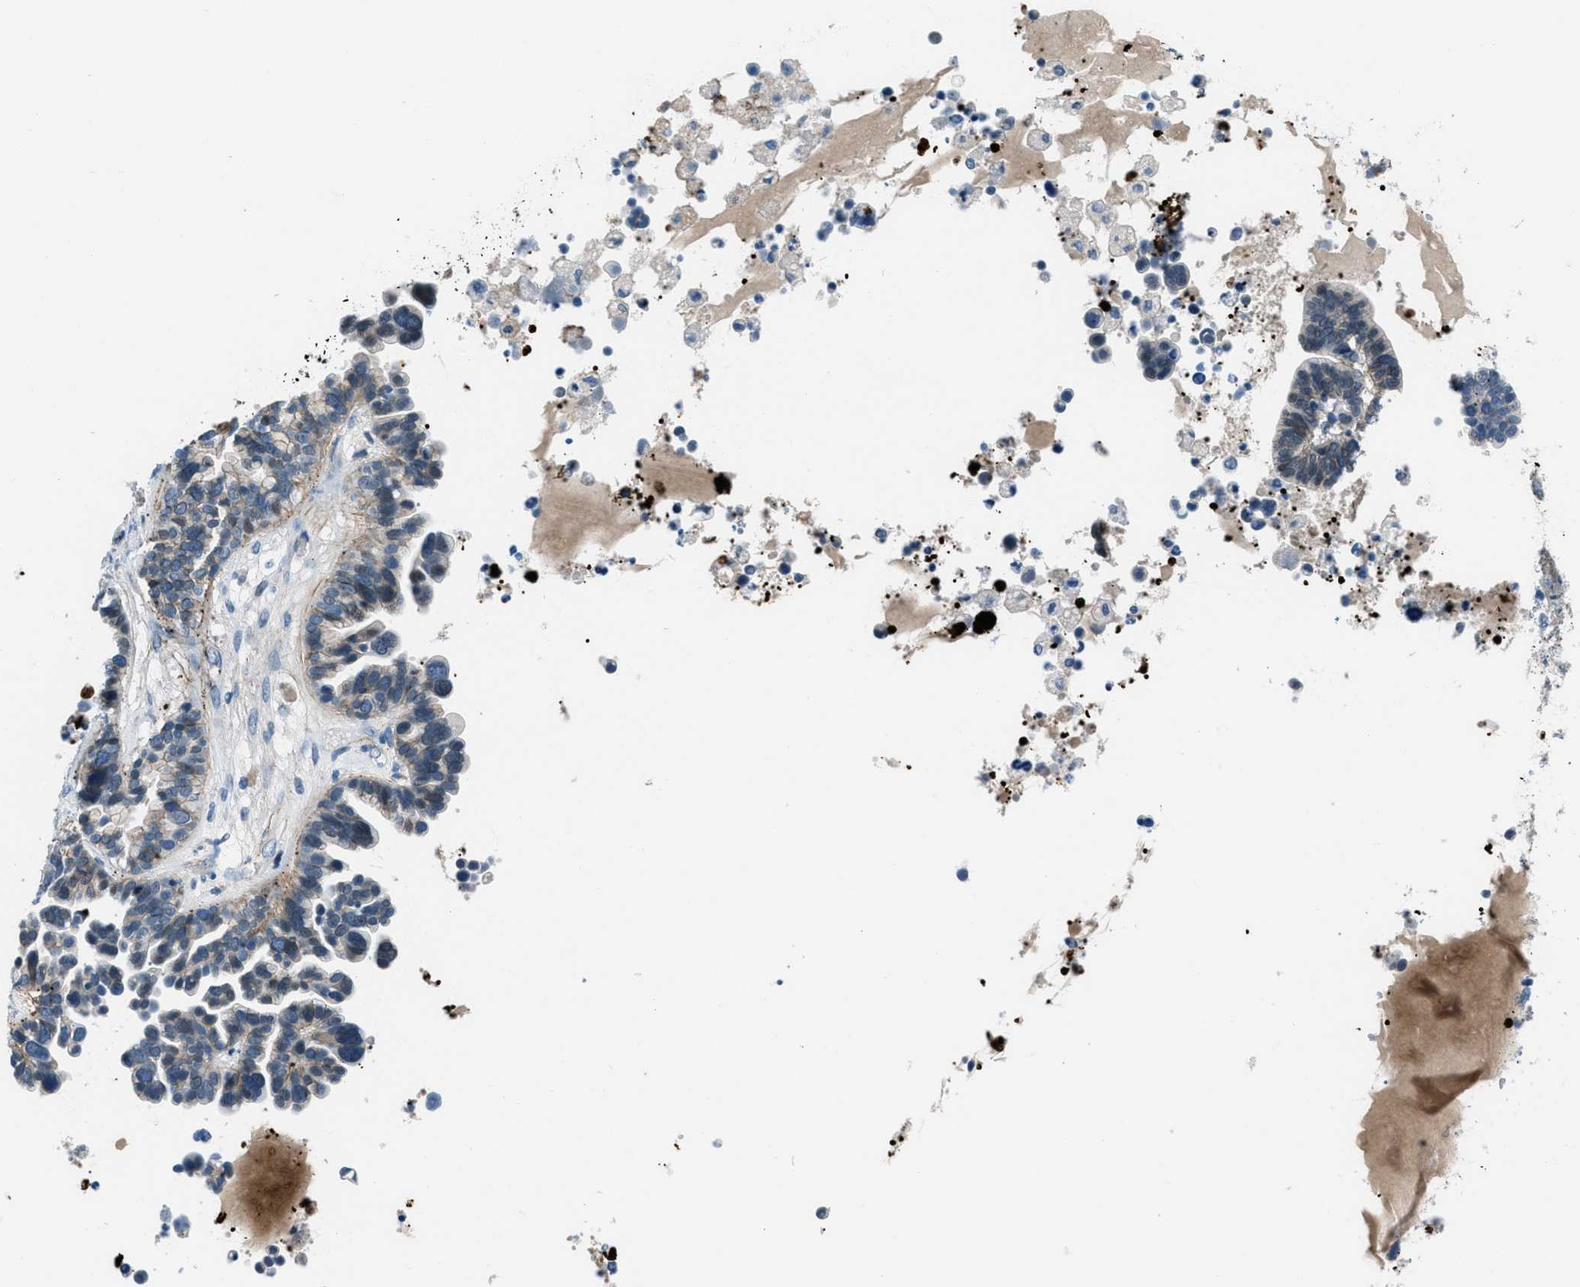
{"staining": {"intensity": "weak", "quantity": "<25%", "location": "cytoplasmic/membranous"}, "tissue": "ovarian cancer", "cell_type": "Tumor cells", "image_type": "cancer", "snomed": [{"axis": "morphology", "description": "Cystadenocarcinoma, serous, NOS"}, {"axis": "topography", "description": "Ovary"}], "caption": "High power microscopy image of an immunohistochemistry (IHC) micrograph of ovarian cancer, revealing no significant staining in tumor cells. (Immunohistochemistry, brightfield microscopy, high magnification).", "gene": "FBN1", "patient": {"sex": "female", "age": 56}}